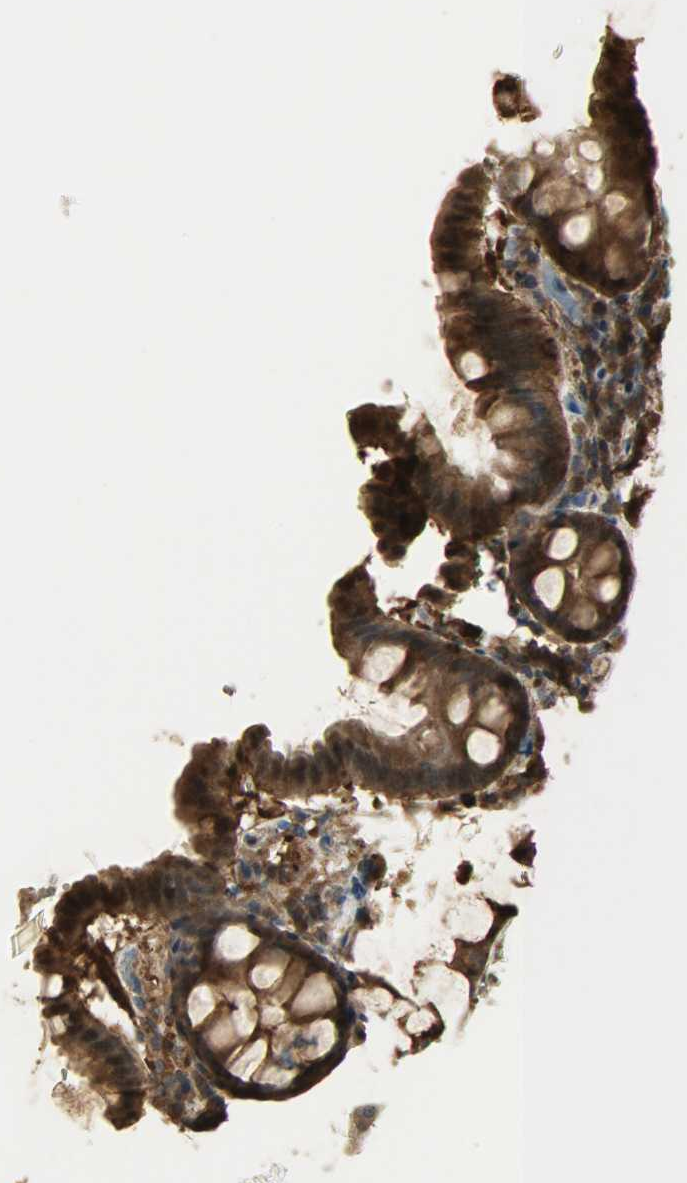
{"staining": {"intensity": "strong", "quantity": ">75%", "location": "cytoplasmic/membranous"}, "tissue": "colon", "cell_type": "Glandular cells", "image_type": "normal", "snomed": [{"axis": "morphology", "description": "Normal tissue, NOS"}, {"axis": "topography", "description": "Colon"}], "caption": "A micrograph of colon stained for a protein exhibits strong cytoplasmic/membranous brown staining in glandular cells. The staining was performed using DAB (3,3'-diaminobenzidine), with brown indicating positive protein expression. Nuclei are stained blue with hematoxylin.", "gene": "YWHAZ", "patient": {"sex": "female", "age": 61}}